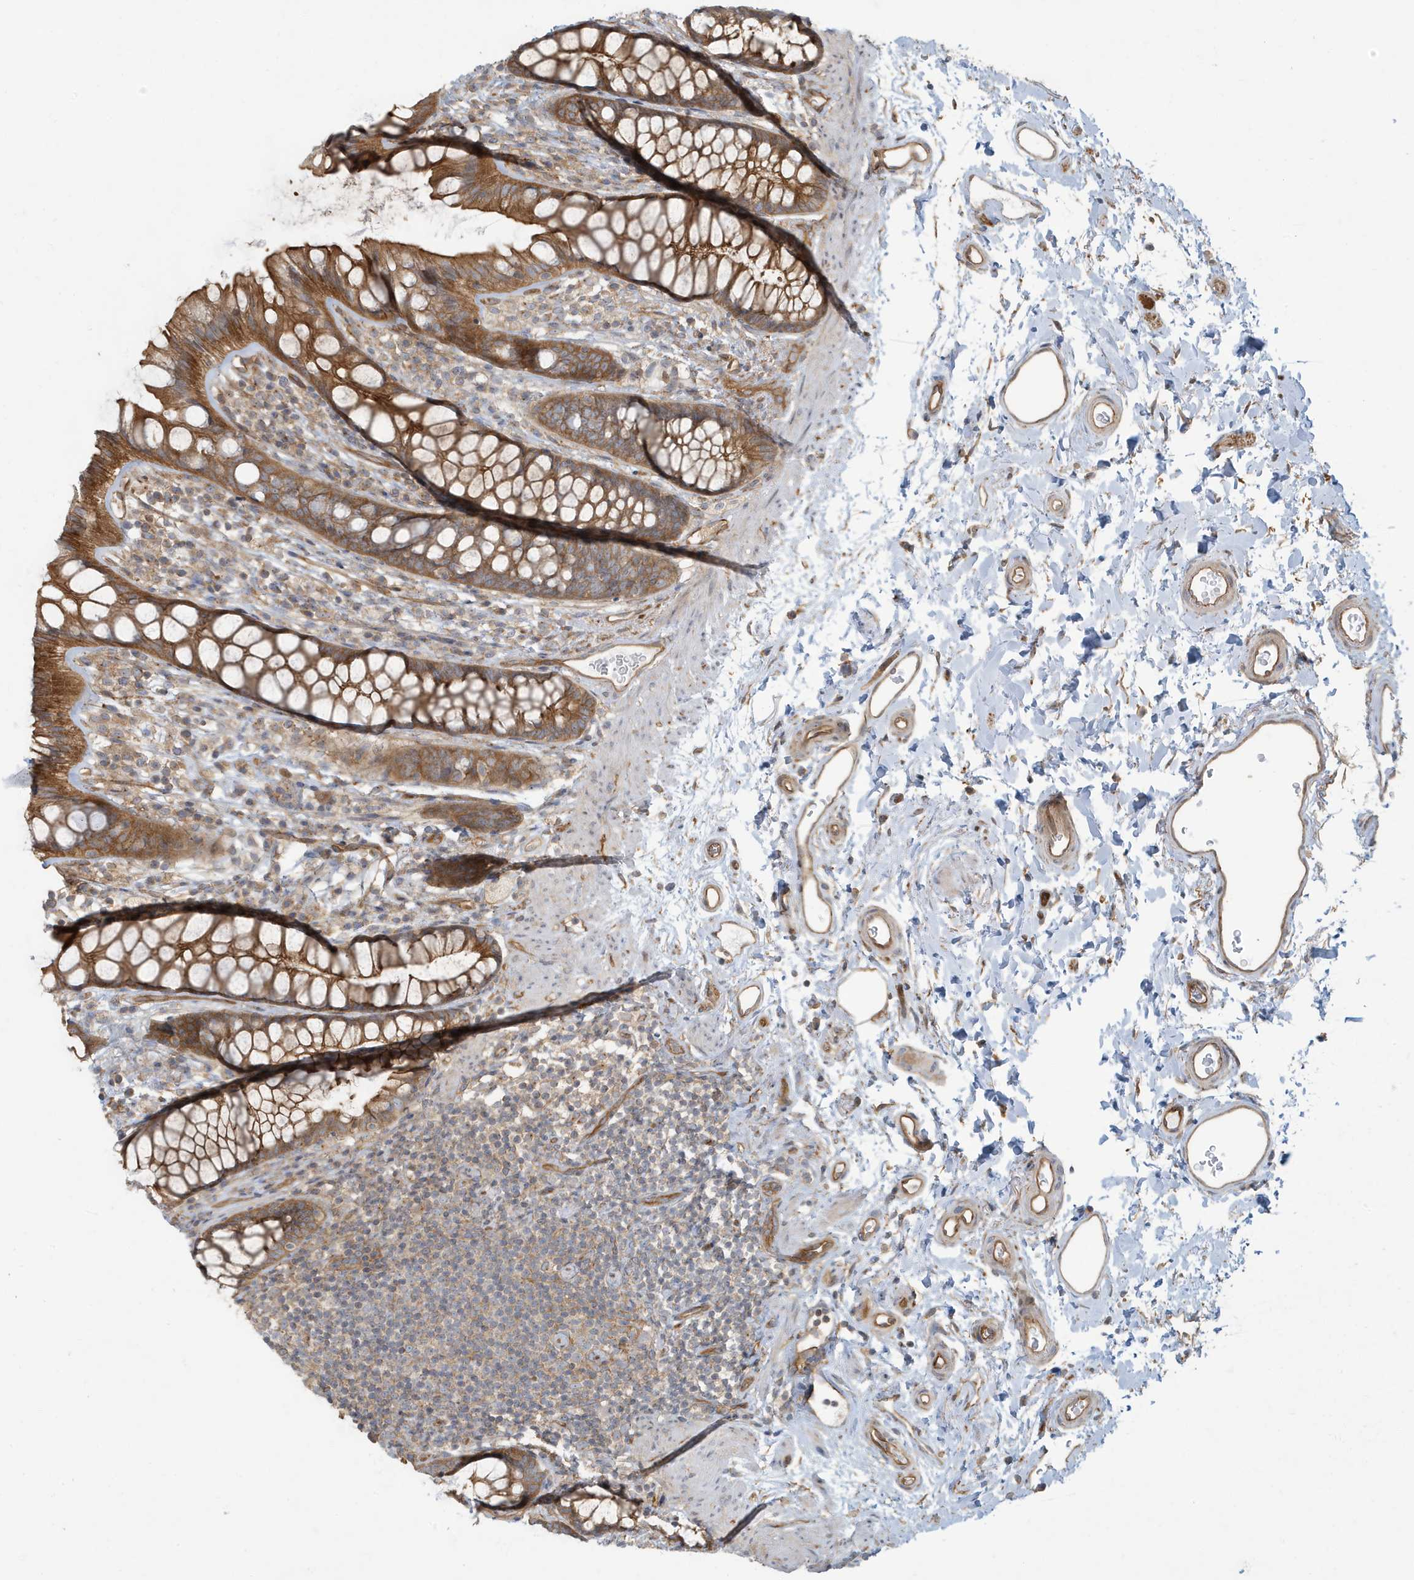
{"staining": {"intensity": "moderate", "quantity": ">75%", "location": "cytoplasmic/membranous"}, "tissue": "rectum", "cell_type": "Glandular cells", "image_type": "normal", "snomed": [{"axis": "morphology", "description": "Normal tissue, NOS"}, {"axis": "topography", "description": "Rectum"}], "caption": "Immunohistochemistry (DAB) staining of normal rectum displays moderate cytoplasmic/membranous protein expression in approximately >75% of glandular cells. (DAB (3,3'-diaminobenzidine) IHC, brown staining for protein, blue staining for nuclei).", "gene": "ATP23", "patient": {"sex": "female", "age": 65}}